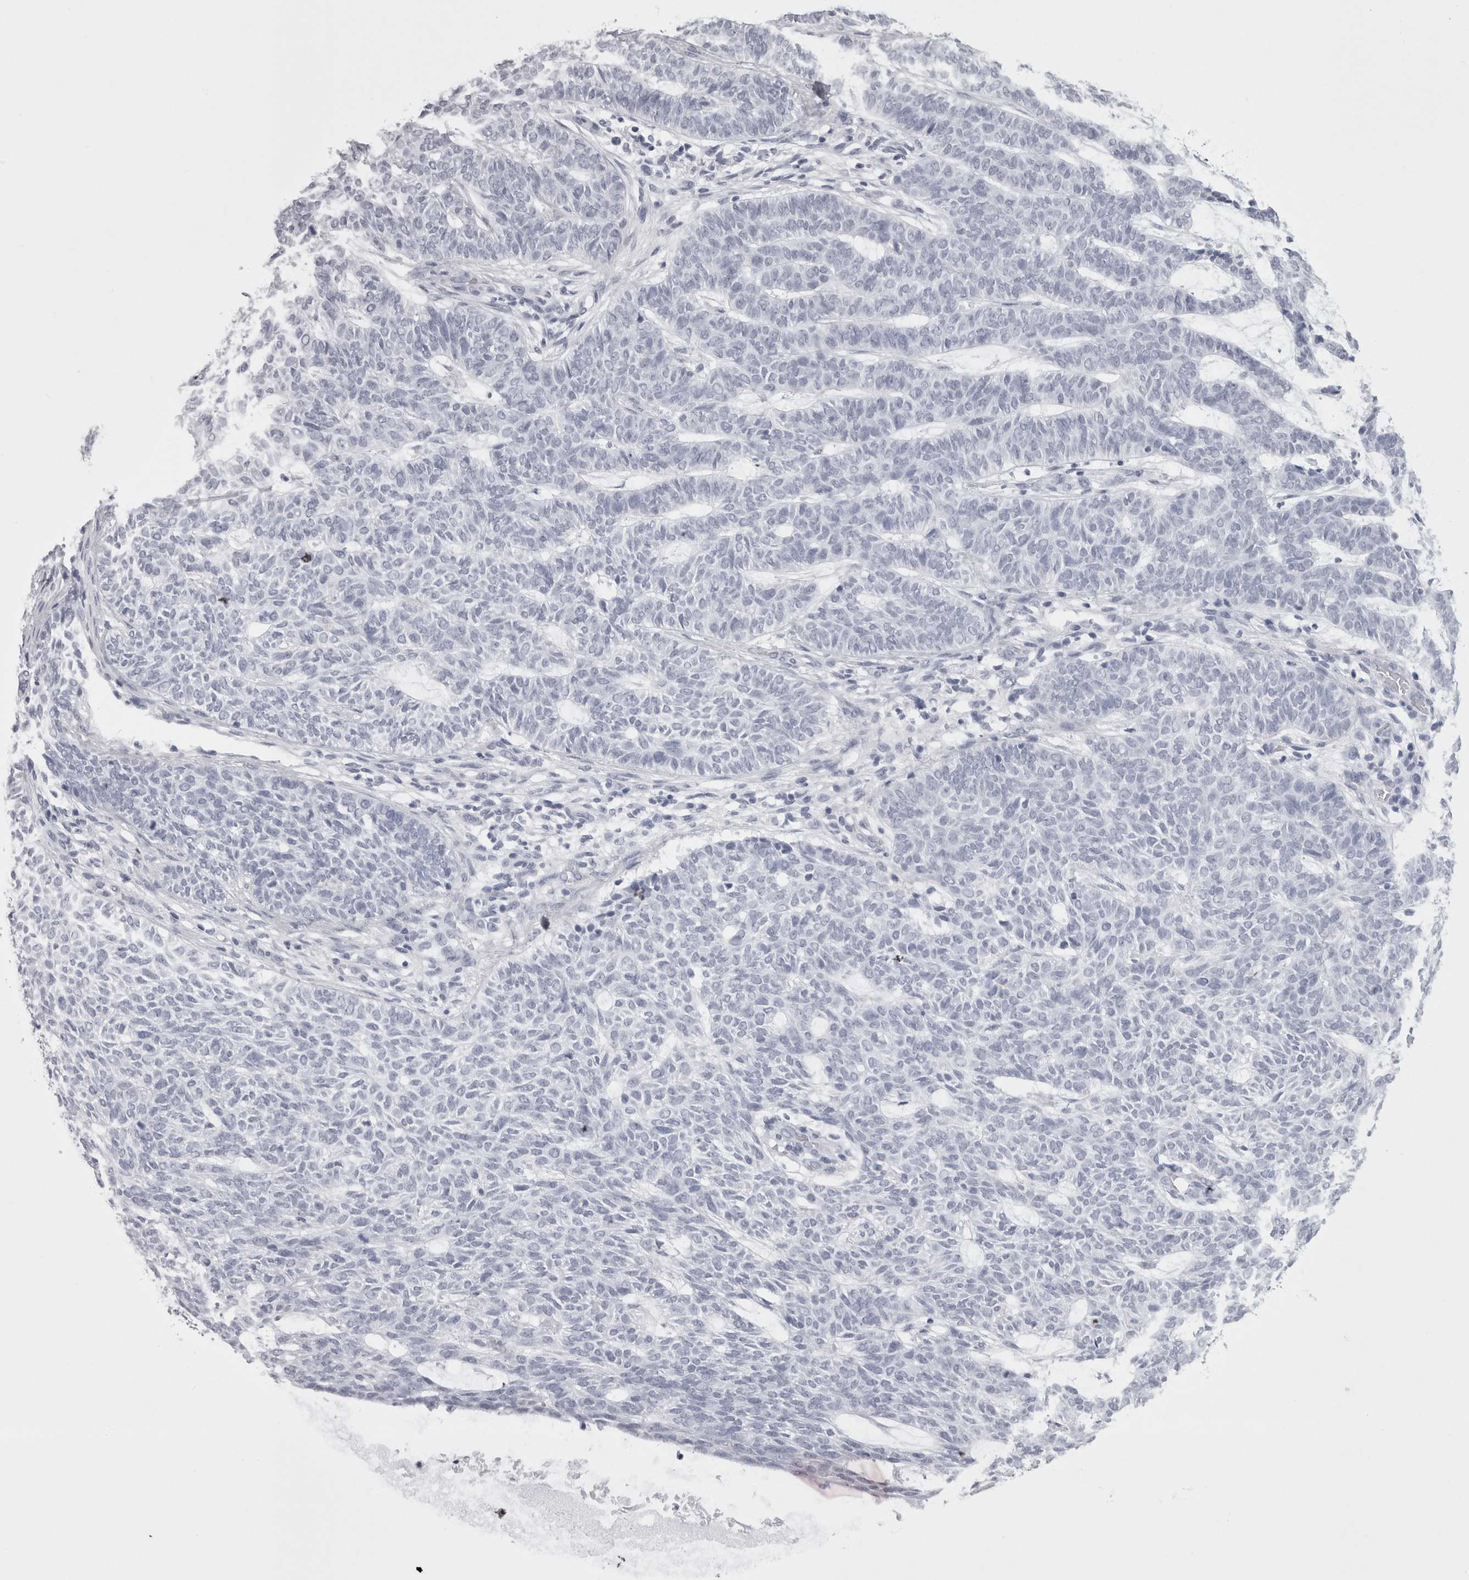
{"staining": {"intensity": "negative", "quantity": "none", "location": "none"}, "tissue": "skin cancer", "cell_type": "Tumor cells", "image_type": "cancer", "snomed": [{"axis": "morphology", "description": "Basal cell carcinoma"}, {"axis": "topography", "description": "Skin"}], "caption": "DAB (3,3'-diaminobenzidine) immunohistochemical staining of human skin cancer displays no significant positivity in tumor cells.", "gene": "SKAP1", "patient": {"sex": "male", "age": 87}}